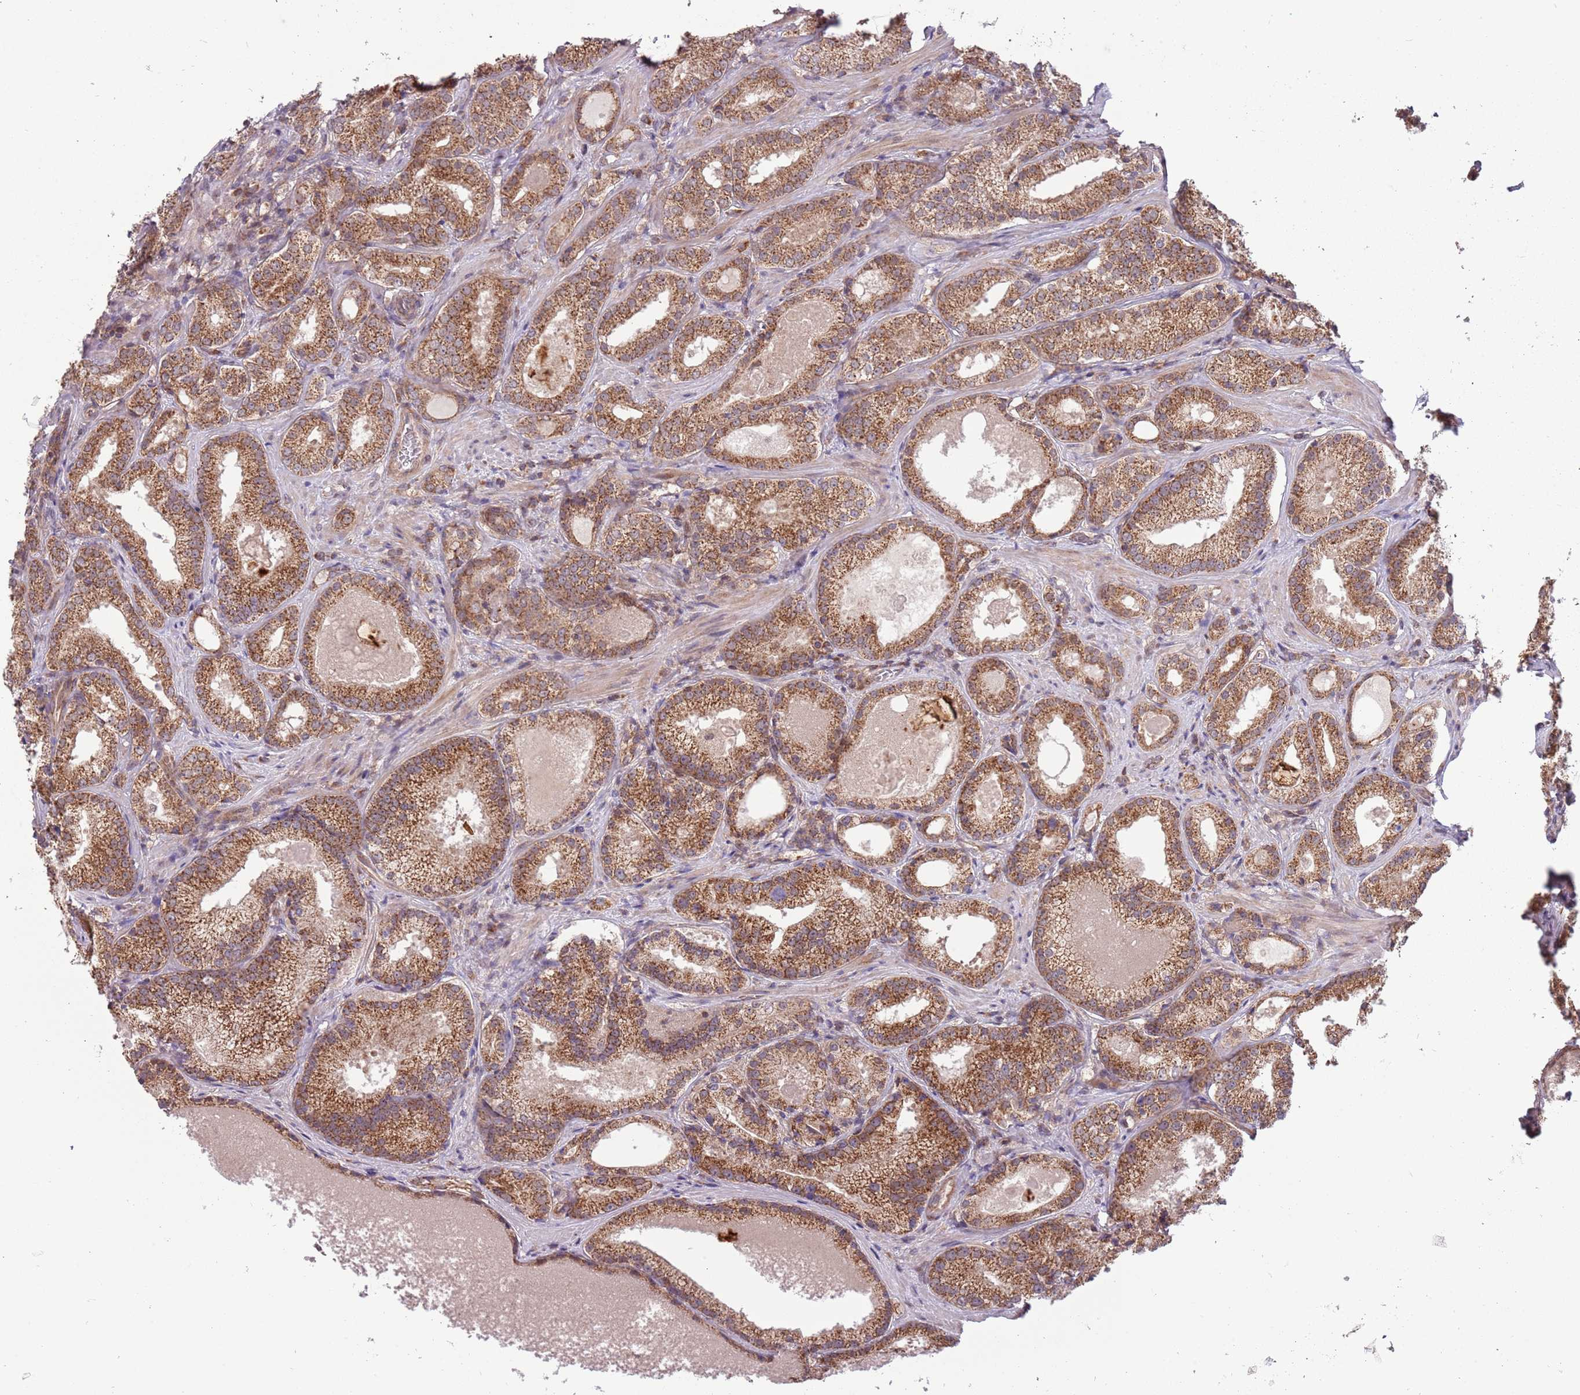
{"staining": {"intensity": "moderate", "quantity": ">75%", "location": "cytoplasmic/membranous"}, "tissue": "prostate cancer", "cell_type": "Tumor cells", "image_type": "cancer", "snomed": [{"axis": "morphology", "description": "Adenocarcinoma, Low grade"}, {"axis": "topography", "description": "Prostate"}], "caption": "Immunohistochemistry (IHC) staining of prostate low-grade adenocarcinoma, which displays medium levels of moderate cytoplasmic/membranous staining in about >75% of tumor cells indicating moderate cytoplasmic/membranous protein staining. The staining was performed using DAB (3,3'-diaminobenzidine) (brown) for protein detection and nuclei were counterstained in hematoxylin (blue).", "gene": "RNF181", "patient": {"sex": "male", "age": 57}}